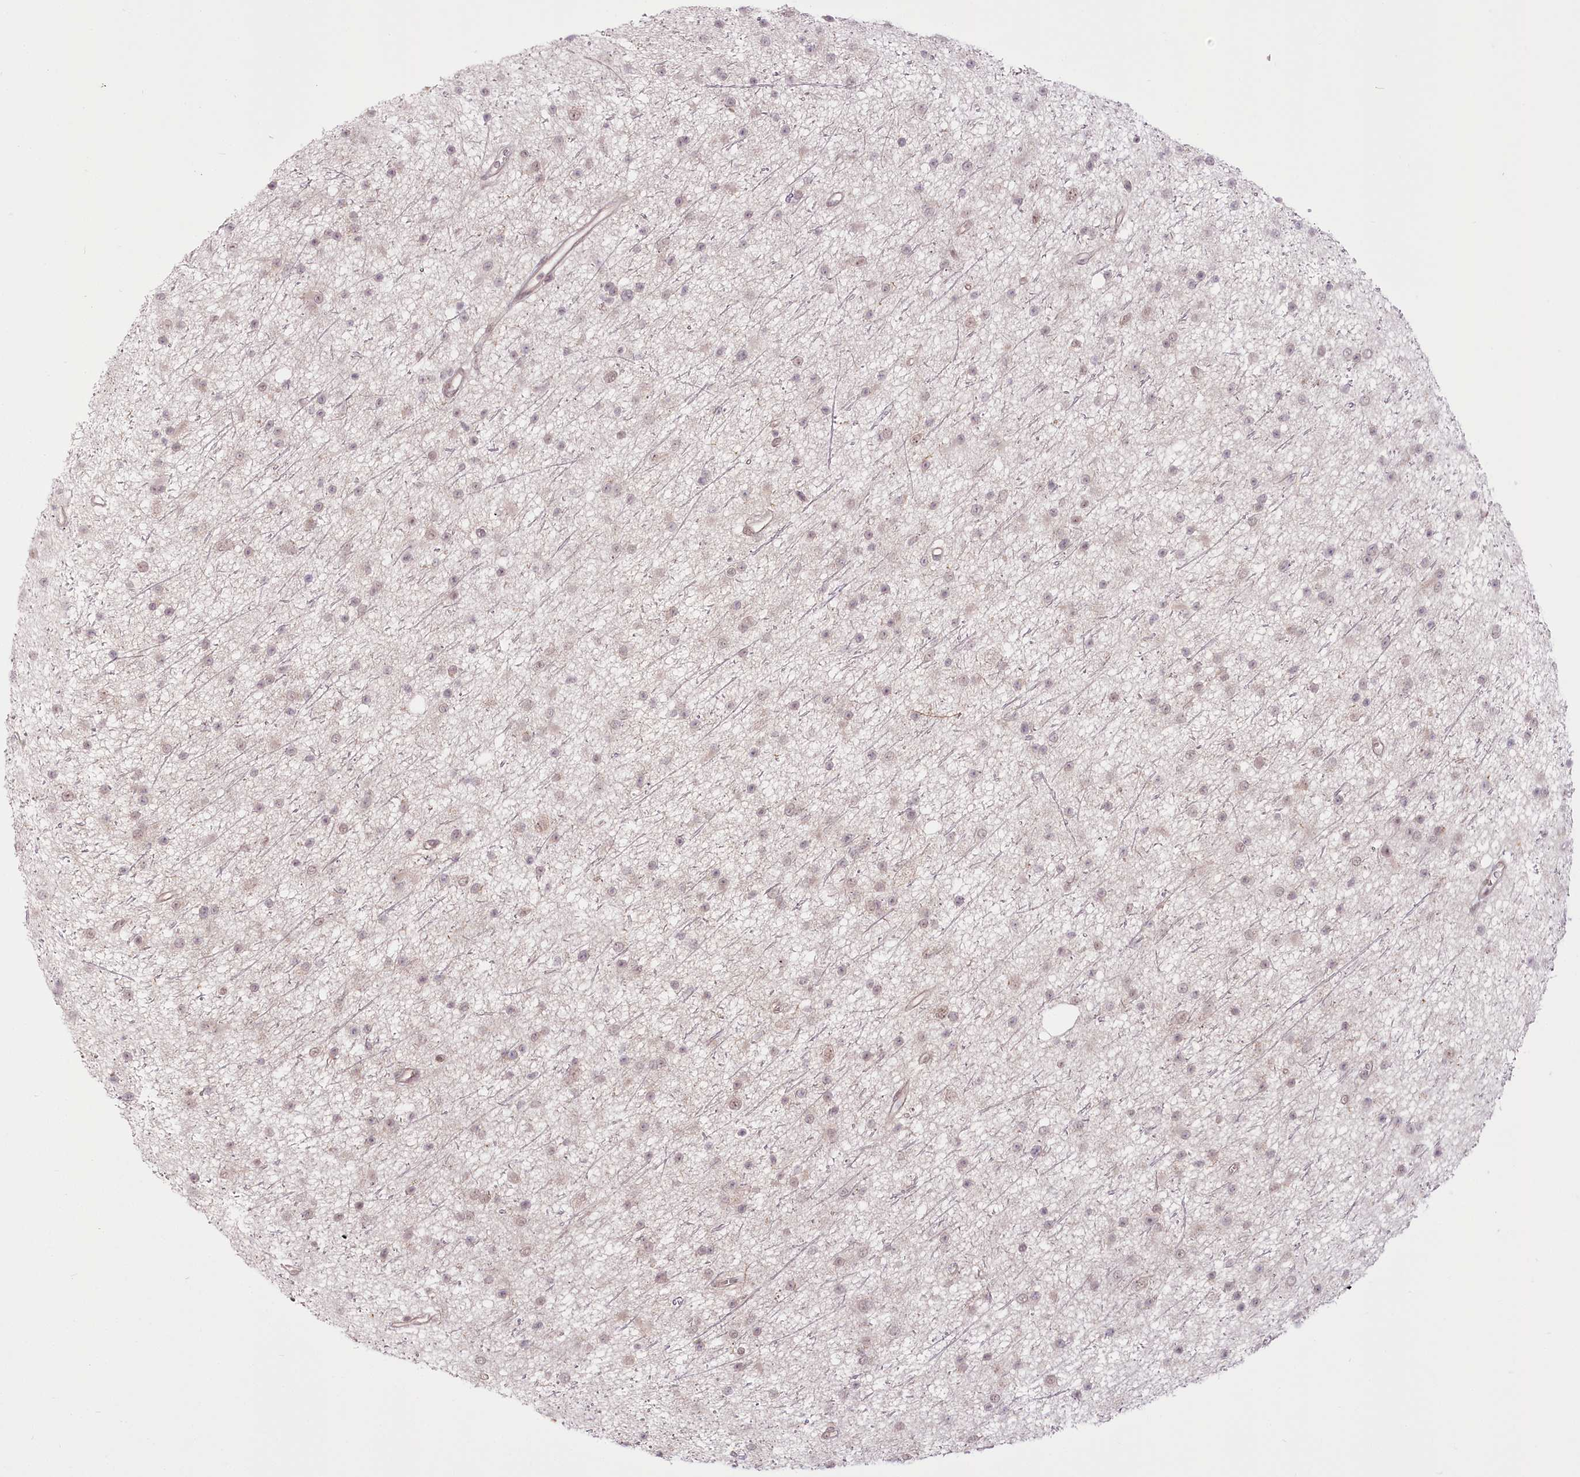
{"staining": {"intensity": "weak", "quantity": "25%-75%", "location": "cytoplasmic/membranous,nuclear"}, "tissue": "glioma", "cell_type": "Tumor cells", "image_type": "cancer", "snomed": [{"axis": "morphology", "description": "Glioma, malignant, Low grade"}, {"axis": "topography", "description": "Cerebral cortex"}], "caption": "Protein analysis of low-grade glioma (malignant) tissue displays weak cytoplasmic/membranous and nuclear positivity in approximately 25%-75% of tumor cells.", "gene": "R3HDM2", "patient": {"sex": "female", "age": 39}}